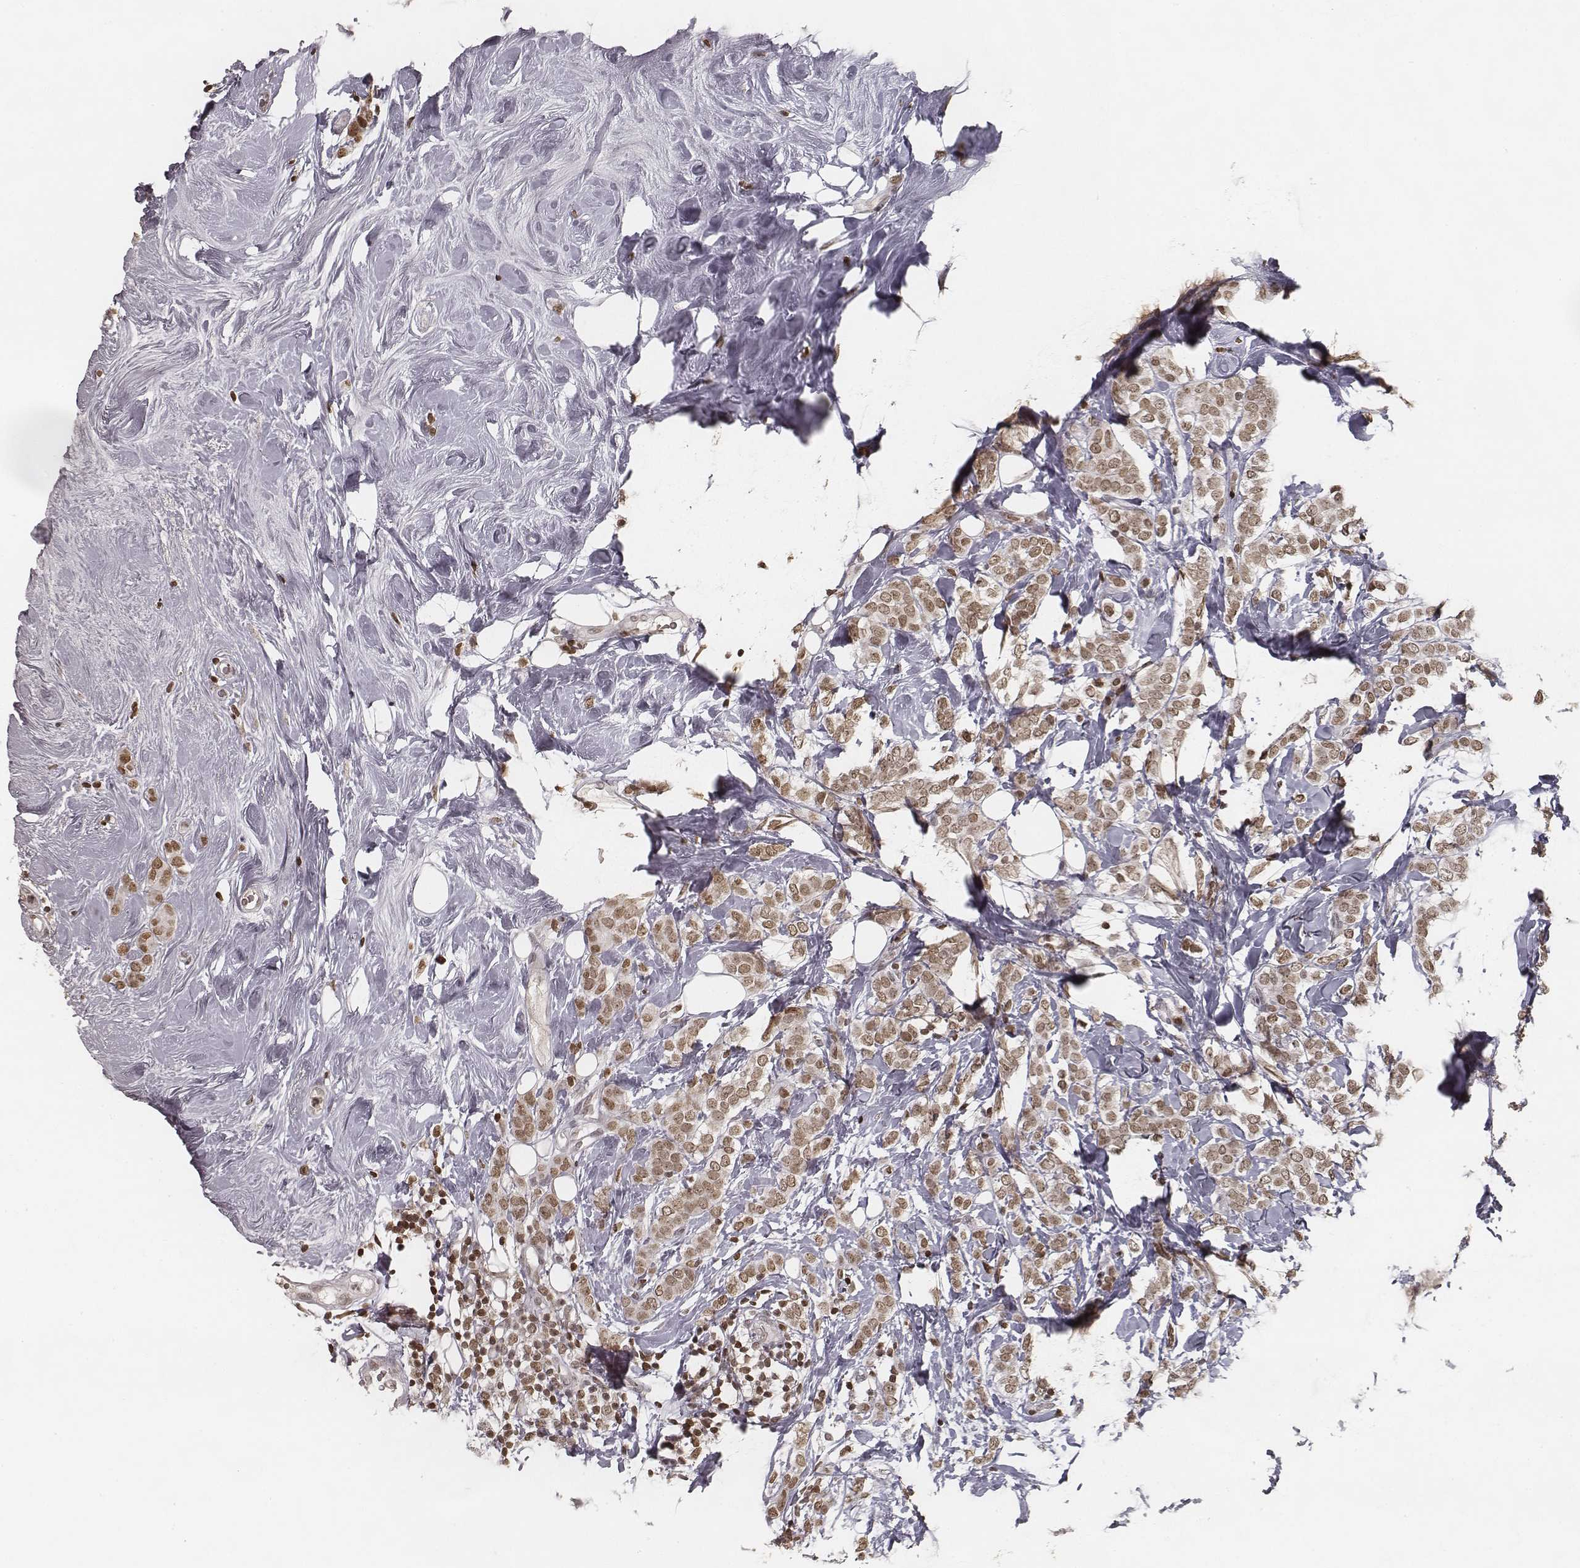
{"staining": {"intensity": "moderate", "quantity": ">75%", "location": "nuclear"}, "tissue": "breast cancer", "cell_type": "Tumor cells", "image_type": "cancer", "snomed": [{"axis": "morphology", "description": "Lobular carcinoma"}, {"axis": "topography", "description": "Breast"}], "caption": "Breast cancer (lobular carcinoma) tissue displays moderate nuclear positivity in about >75% of tumor cells, visualized by immunohistochemistry.", "gene": "HMGA2", "patient": {"sex": "female", "age": 49}}